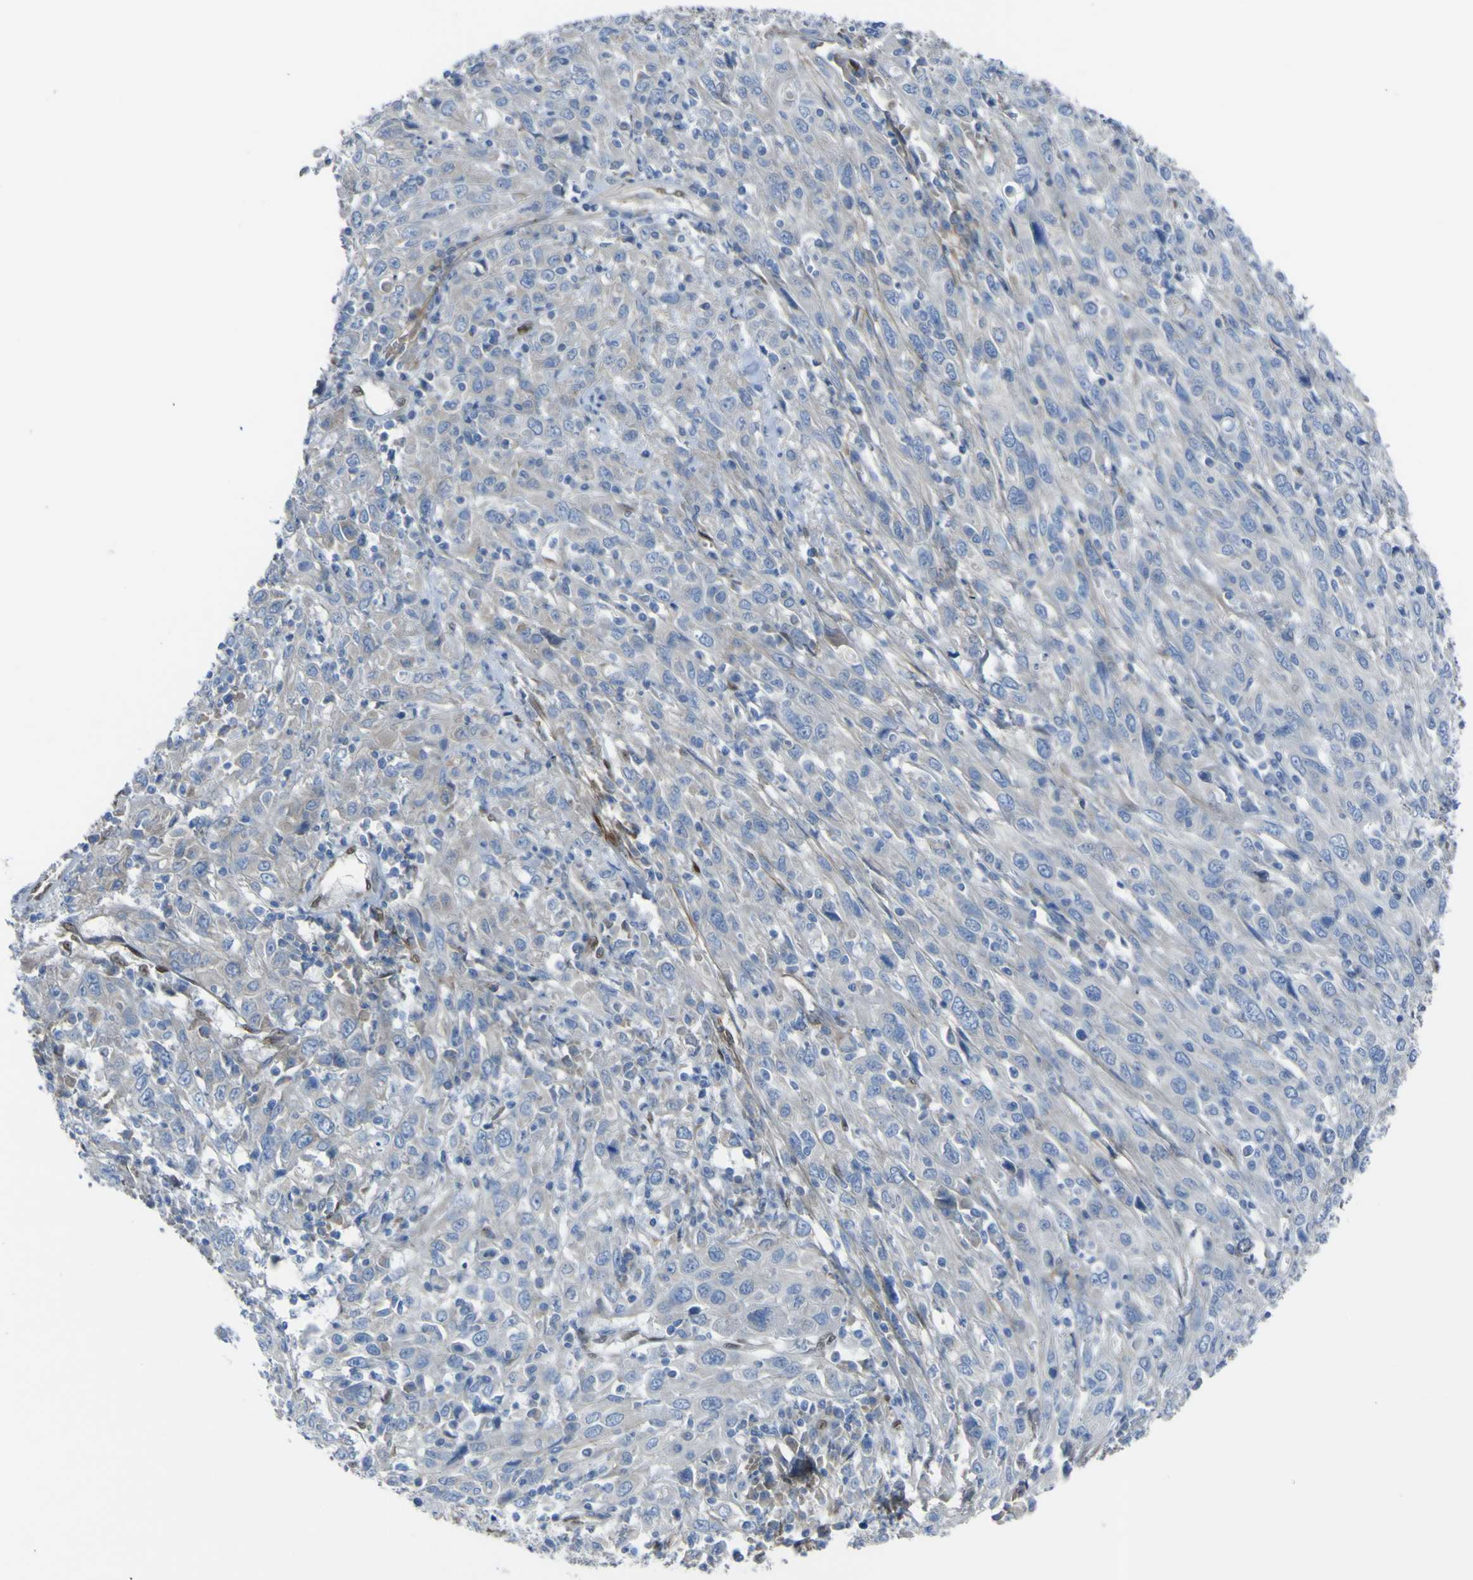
{"staining": {"intensity": "negative", "quantity": "none", "location": "none"}, "tissue": "cervical cancer", "cell_type": "Tumor cells", "image_type": "cancer", "snomed": [{"axis": "morphology", "description": "Squamous cell carcinoma, NOS"}, {"axis": "topography", "description": "Cervix"}], "caption": "The histopathology image exhibits no staining of tumor cells in cervical squamous cell carcinoma.", "gene": "LRRN1", "patient": {"sex": "female", "age": 46}}